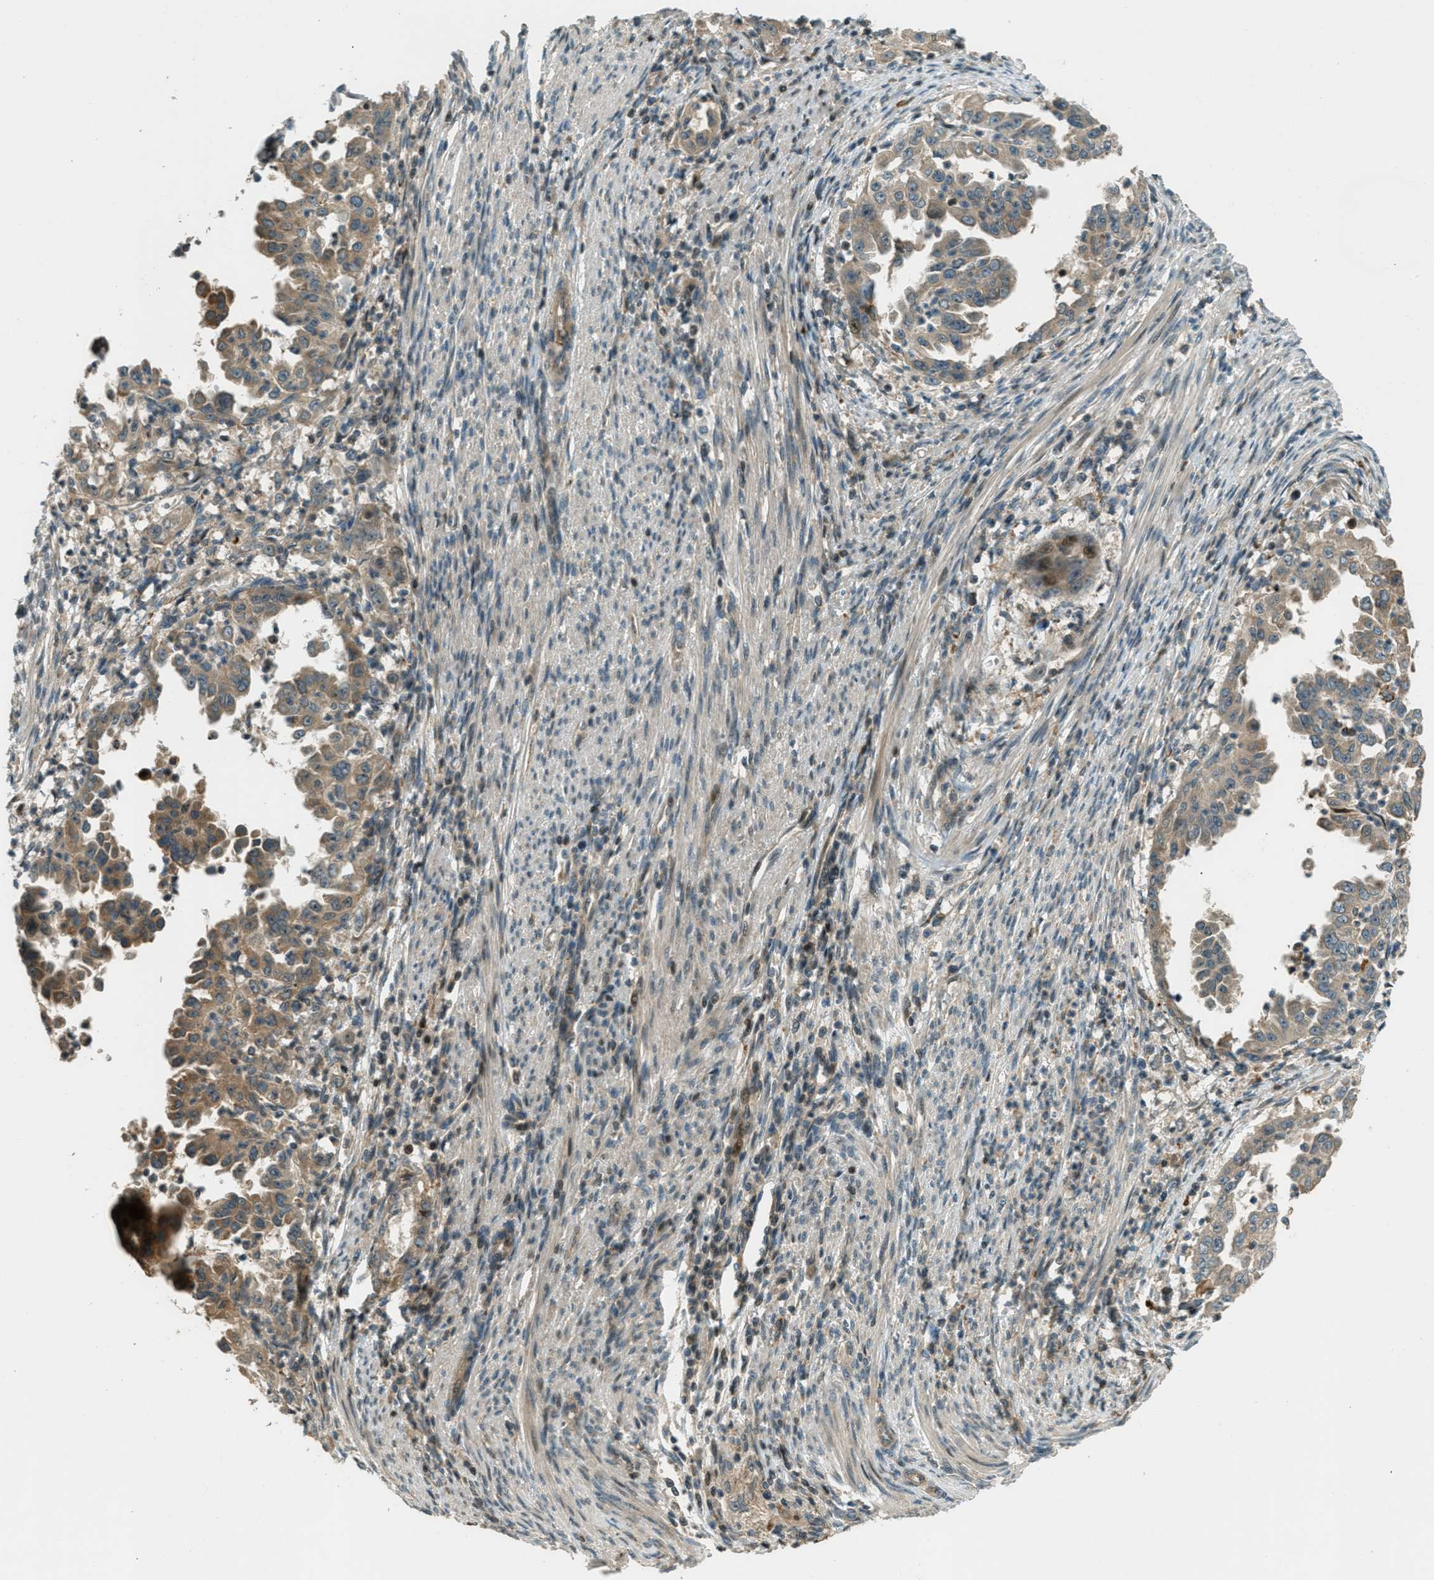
{"staining": {"intensity": "moderate", "quantity": ">75%", "location": "cytoplasmic/membranous"}, "tissue": "endometrial cancer", "cell_type": "Tumor cells", "image_type": "cancer", "snomed": [{"axis": "morphology", "description": "Adenocarcinoma, NOS"}, {"axis": "topography", "description": "Endometrium"}], "caption": "Endometrial cancer stained for a protein reveals moderate cytoplasmic/membranous positivity in tumor cells. (Brightfield microscopy of DAB IHC at high magnification).", "gene": "PTPN23", "patient": {"sex": "female", "age": 85}}